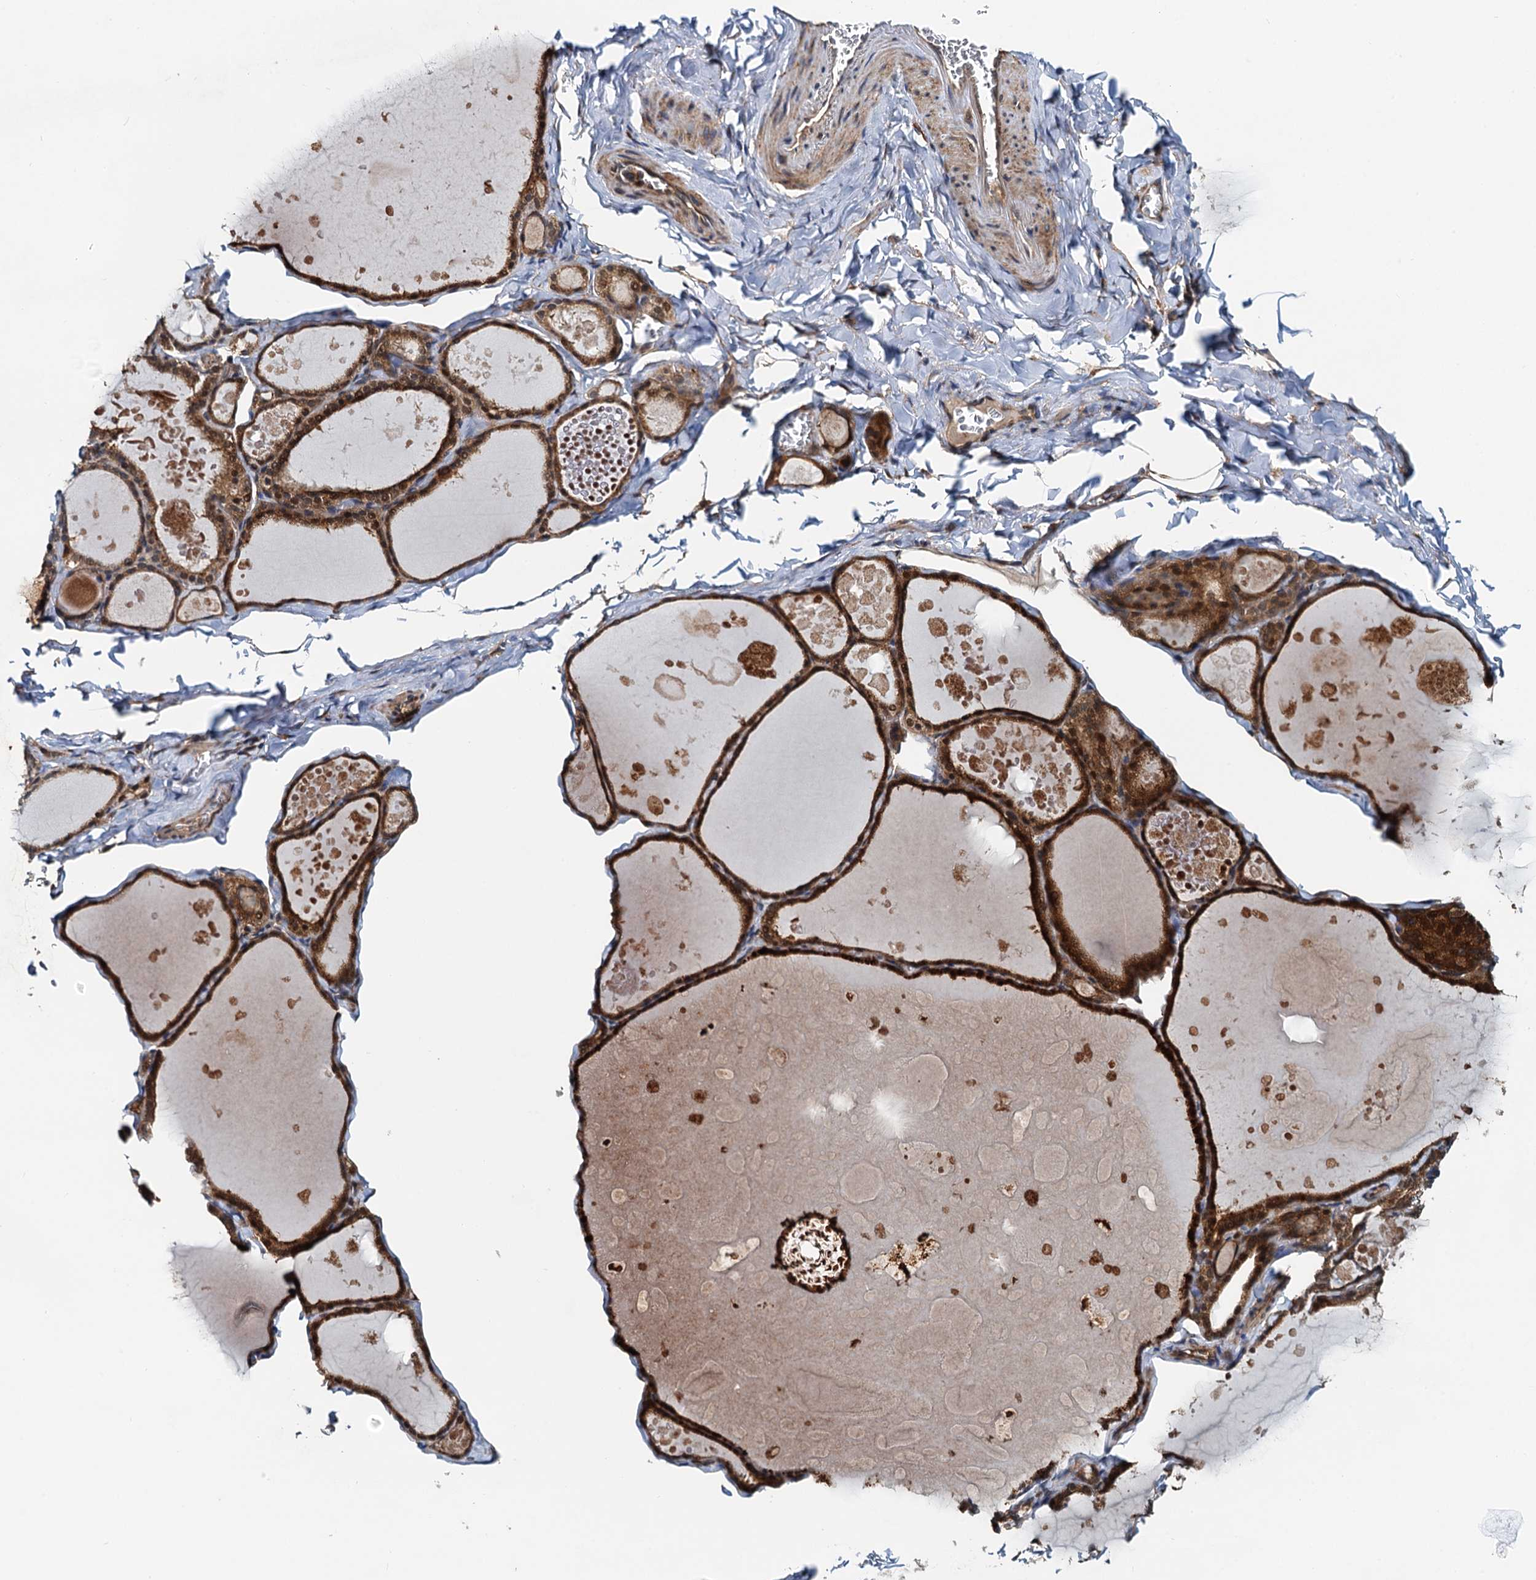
{"staining": {"intensity": "strong", "quantity": ">75%", "location": "cytoplasmic/membranous"}, "tissue": "thyroid gland", "cell_type": "Glandular cells", "image_type": "normal", "snomed": [{"axis": "morphology", "description": "Normal tissue, NOS"}, {"axis": "topography", "description": "Thyroid gland"}], "caption": "Strong cytoplasmic/membranous staining is appreciated in about >75% of glandular cells in benign thyroid gland.", "gene": "AAGAB", "patient": {"sex": "male", "age": 56}}